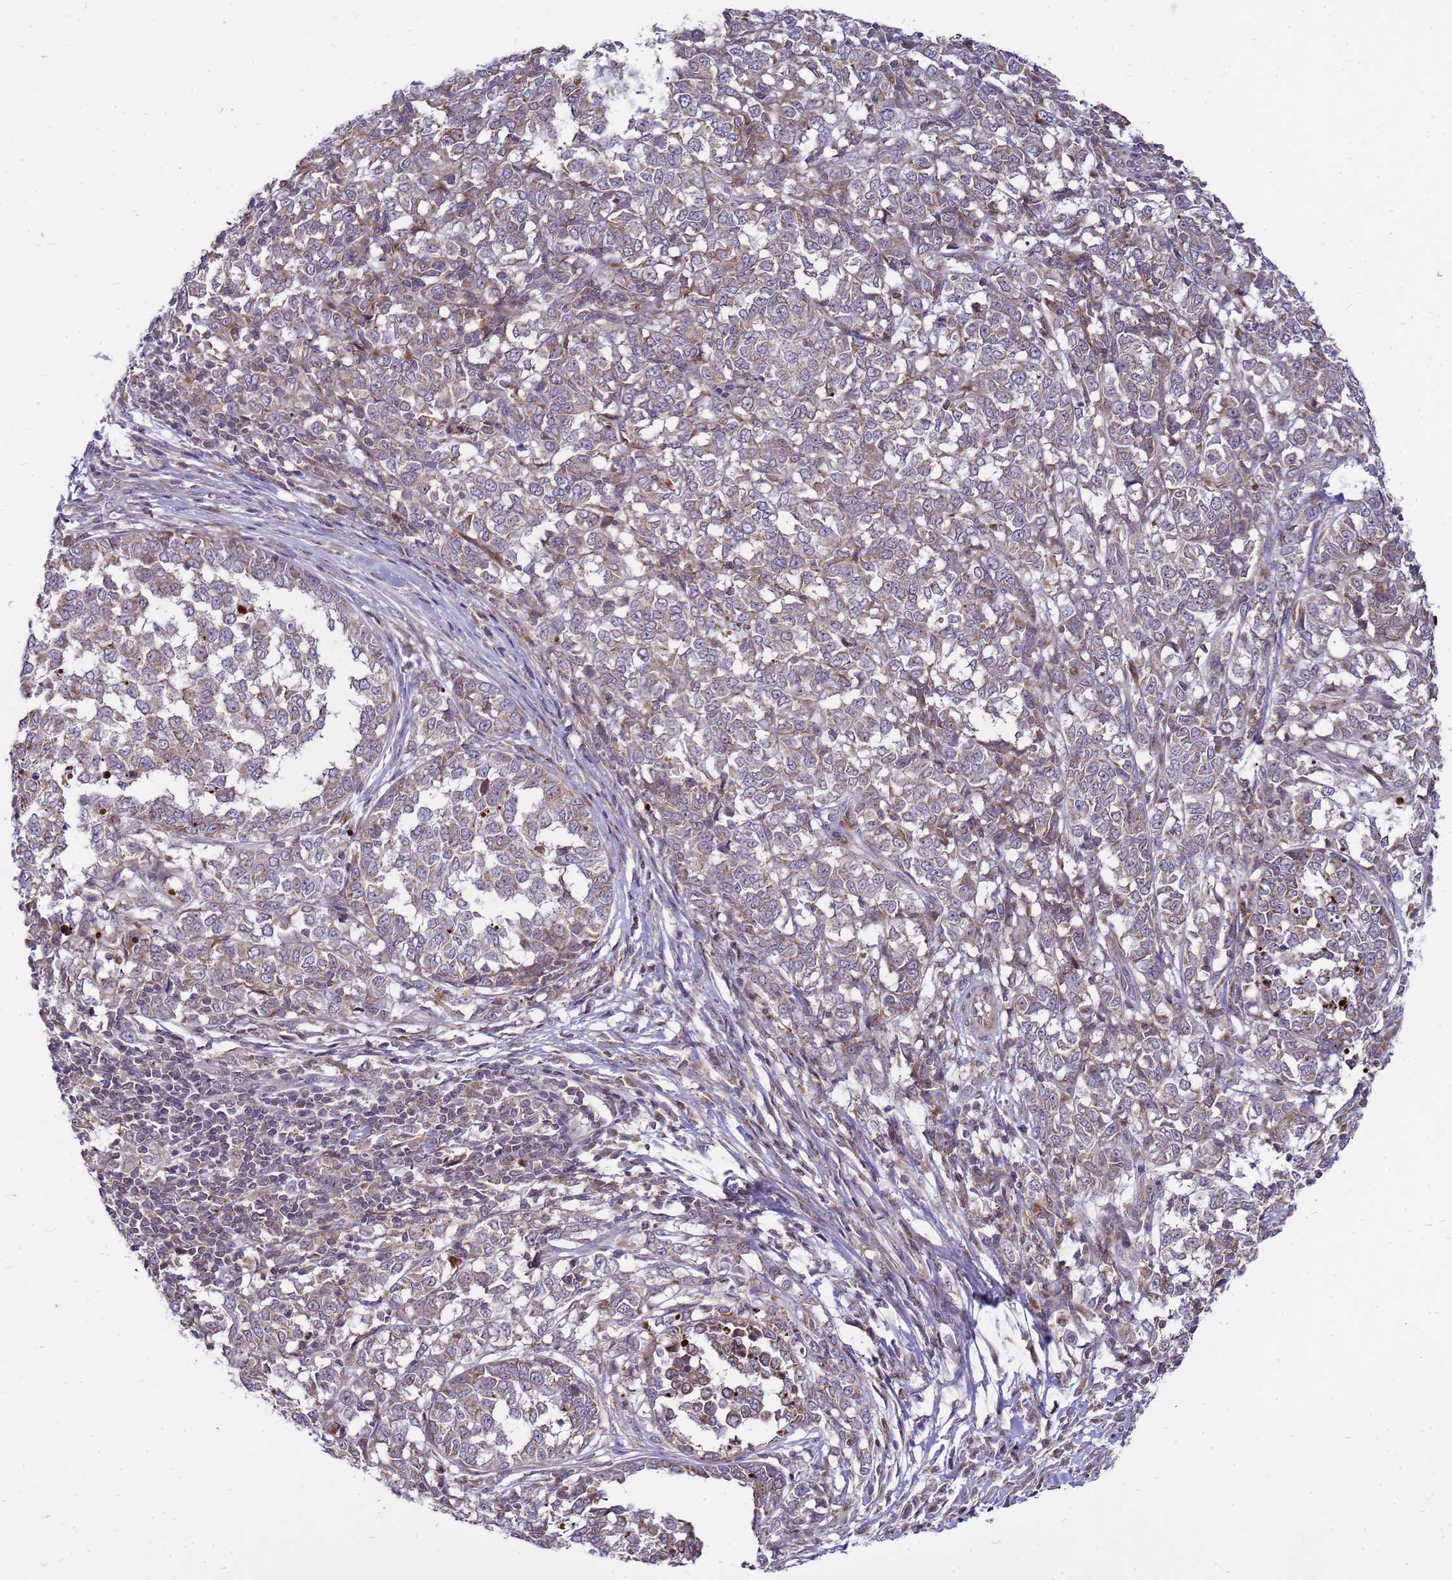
{"staining": {"intensity": "weak", "quantity": ">75%", "location": "cytoplasmic/membranous"}, "tissue": "melanoma", "cell_type": "Tumor cells", "image_type": "cancer", "snomed": [{"axis": "morphology", "description": "Malignant melanoma, NOS"}, {"axis": "topography", "description": "Skin"}], "caption": "Human malignant melanoma stained with a protein marker reveals weak staining in tumor cells.", "gene": "C12orf43", "patient": {"sex": "female", "age": 72}}